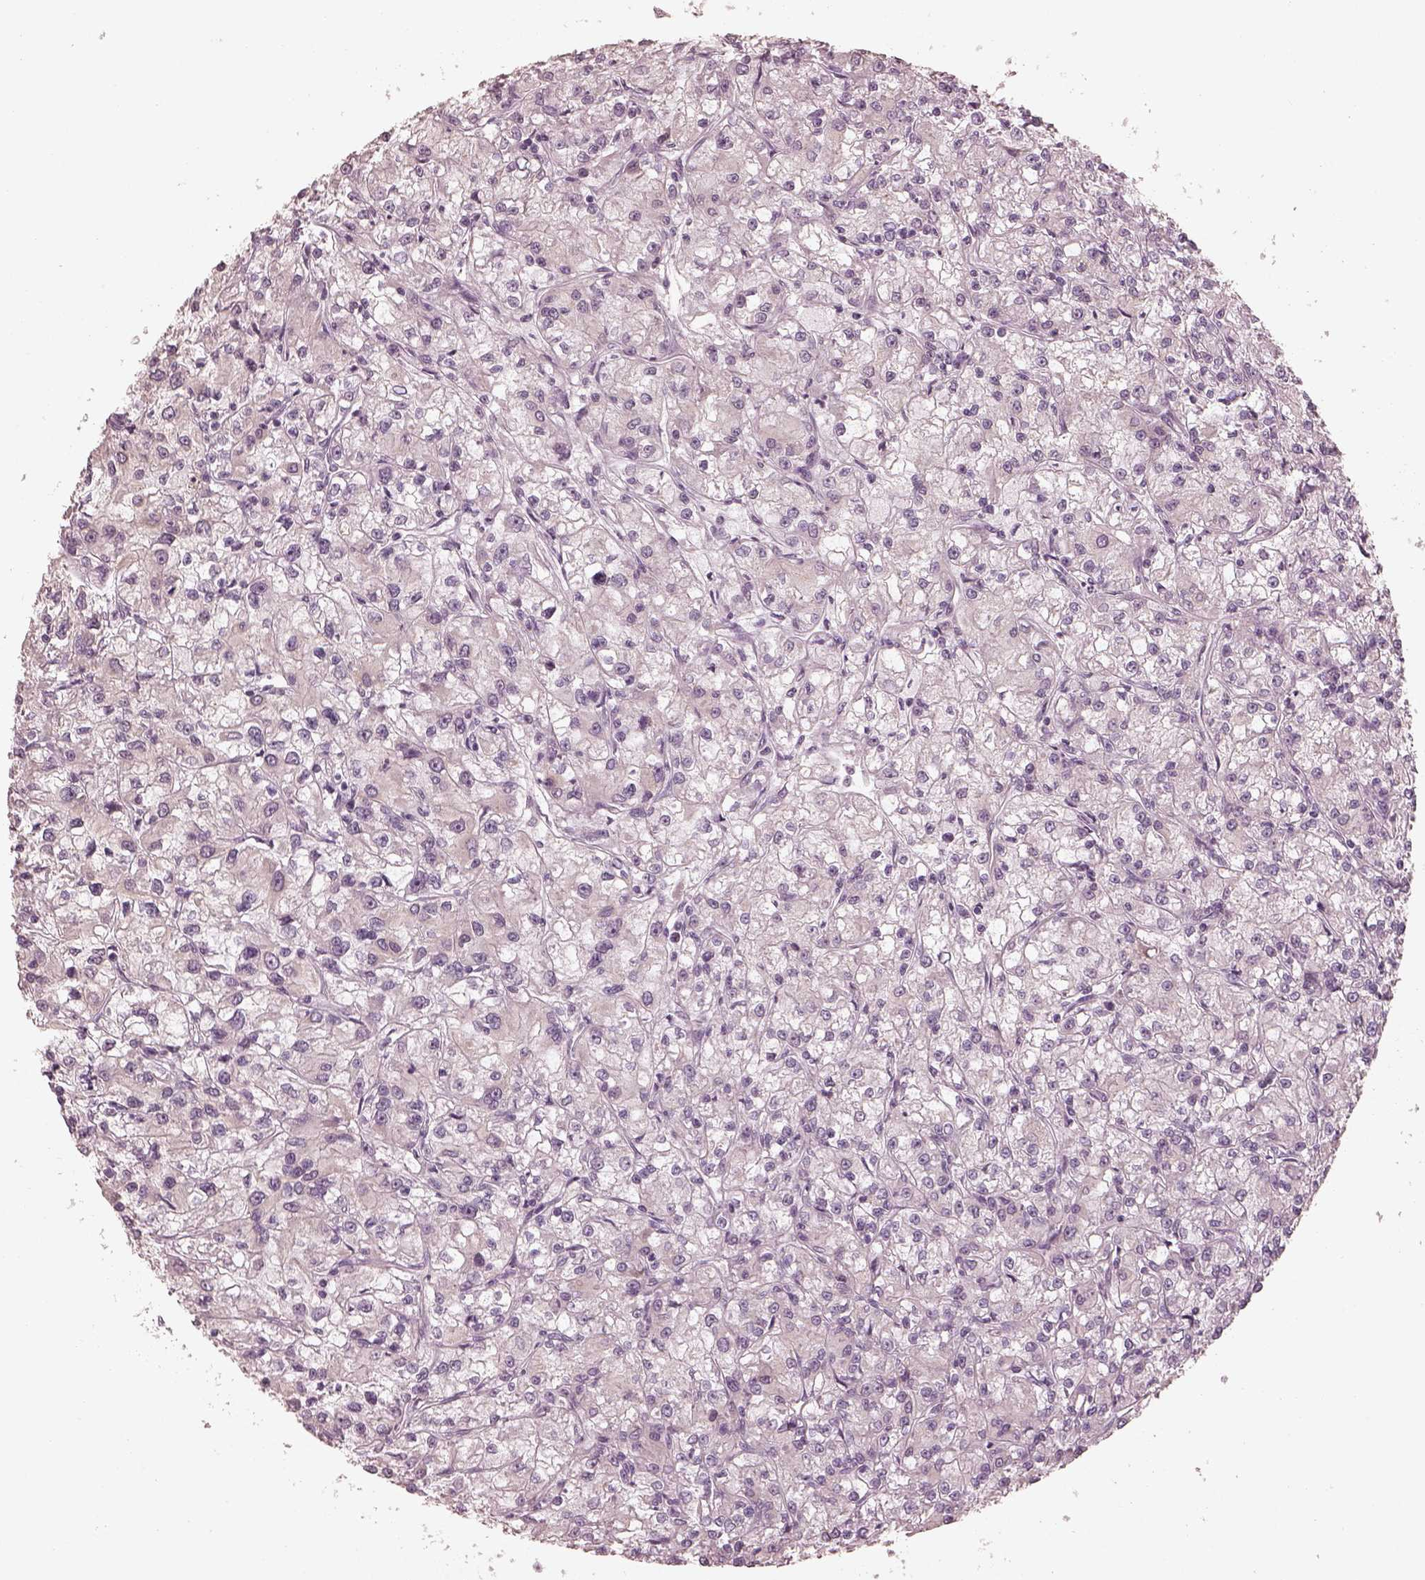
{"staining": {"intensity": "negative", "quantity": "none", "location": "none"}, "tissue": "renal cancer", "cell_type": "Tumor cells", "image_type": "cancer", "snomed": [{"axis": "morphology", "description": "Adenocarcinoma, NOS"}, {"axis": "topography", "description": "Kidney"}], "caption": "Tumor cells show no significant expression in renal cancer (adenocarcinoma).", "gene": "SLC25A46", "patient": {"sex": "female", "age": 59}}